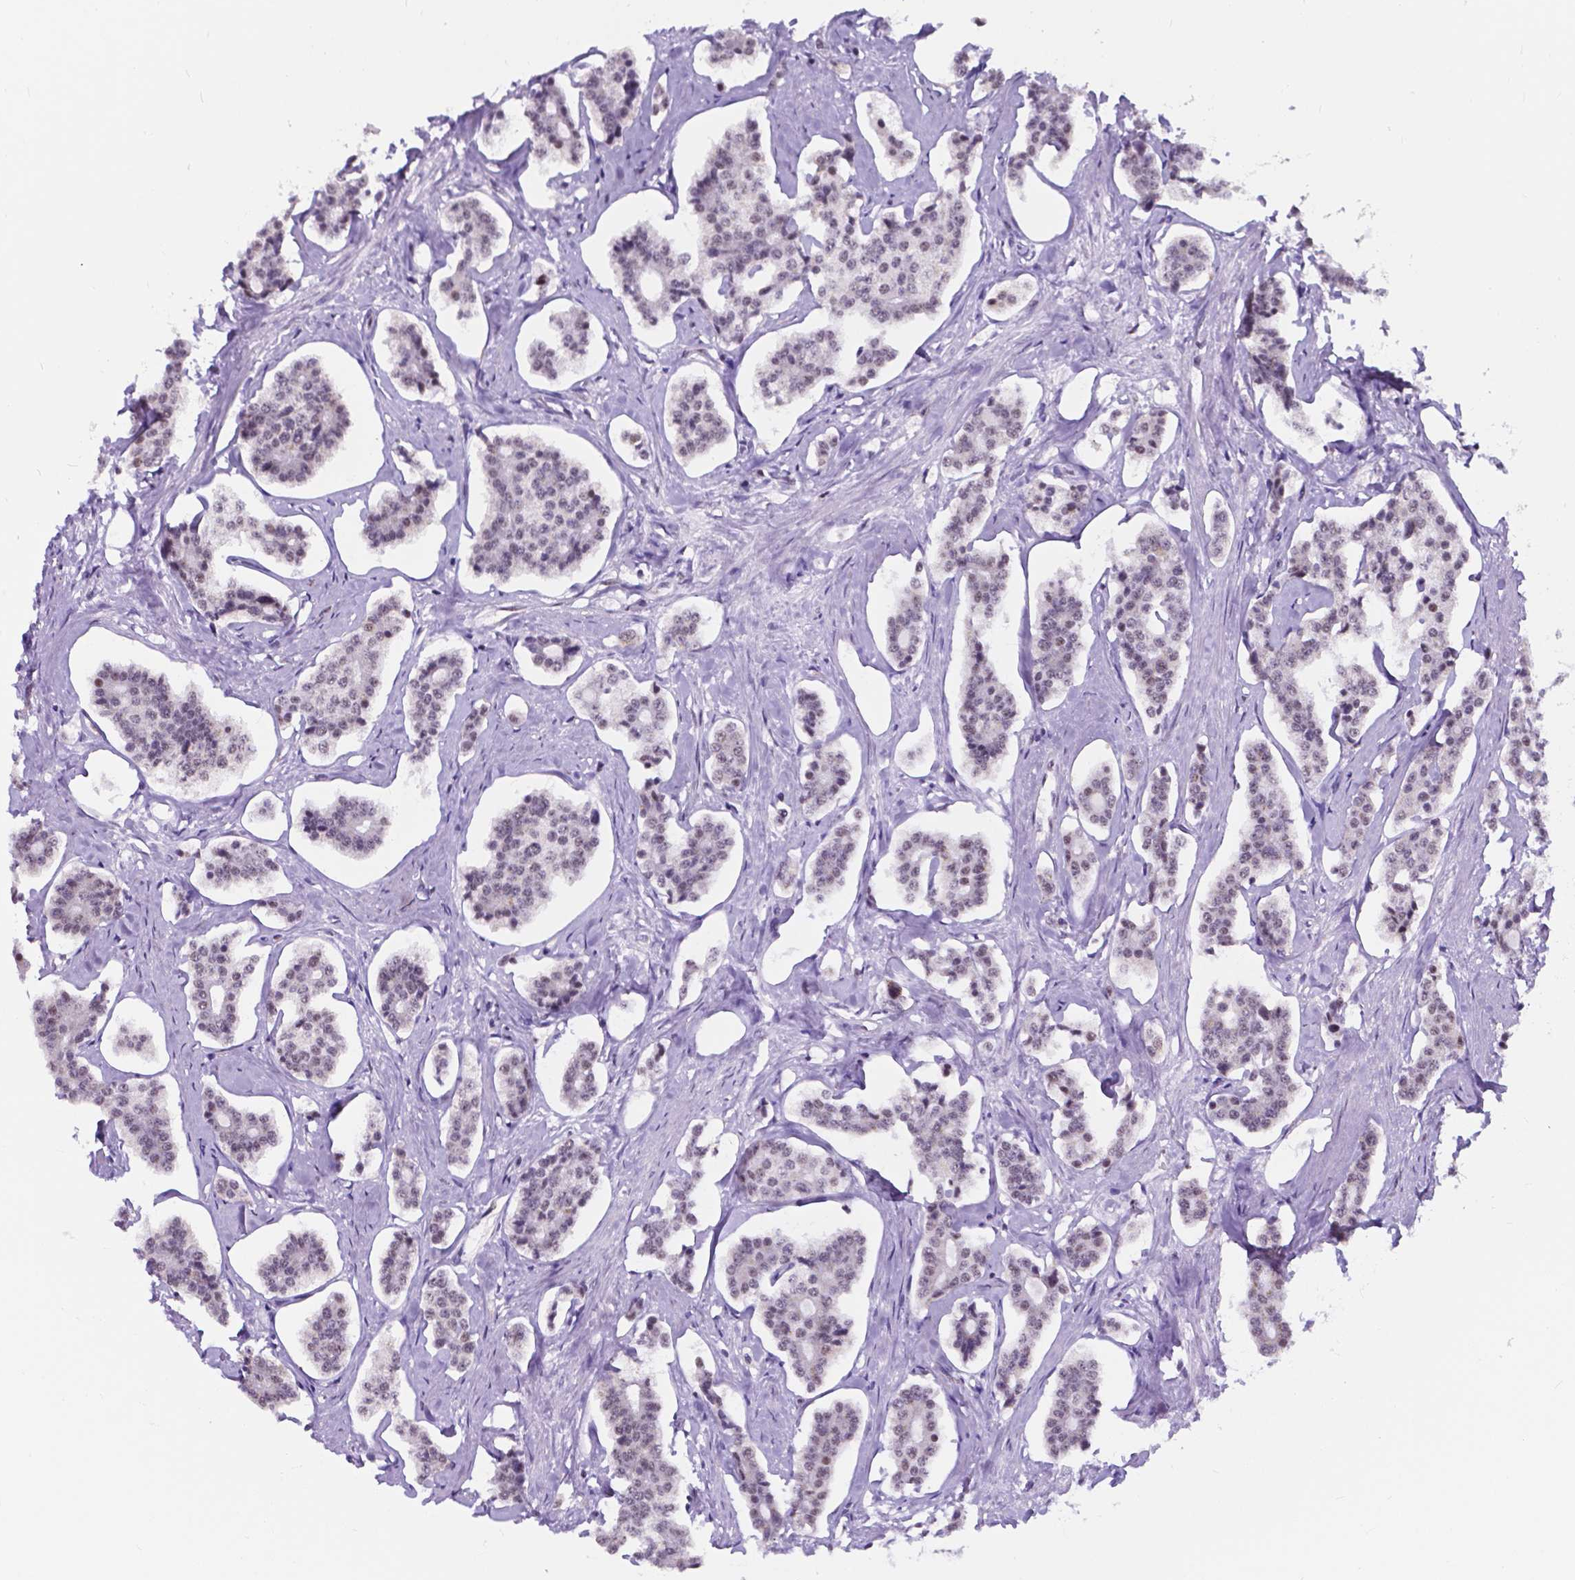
{"staining": {"intensity": "weak", "quantity": "<25%", "location": "nuclear"}, "tissue": "carcinoid", "cell_type": "Tumor cells", "image_type": "cancer", "snomed": [{"axis": "morphology", "description": "Carcinoid, malignant, NOS"}, {"axis": "topography", "description": "Small intestine"}], "caption": "A high-resolution image shows immunohistochemistry staining of carcinoid (malignant), which exhibits no significant staining in tumor cells.", "gene": "BCAS2", "patient": {"sex": "female", "age": 65}}